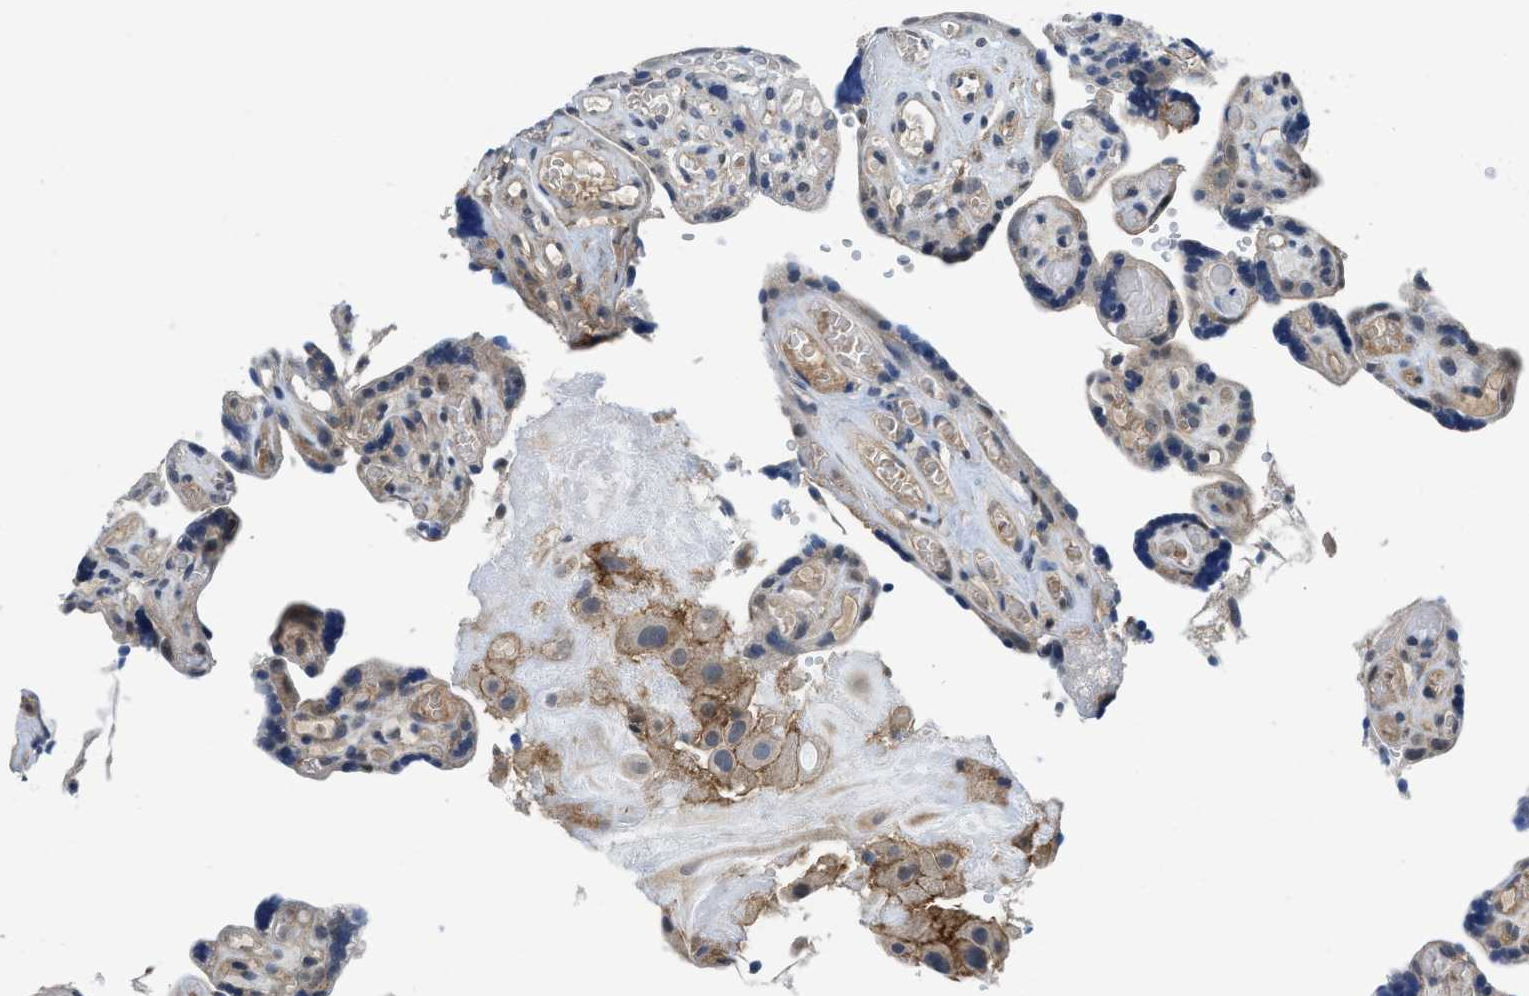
{"staining": {"intensity": "moderate", "quantity": "<25%", "location": "cytoplasmic/membranous"}, "tissue": "placenta", "cell_type": "Decidual cells", "image_type": "normal", "snomed": [{"axis": "morphology", "description": "Normal tissue, NOS"}, {"axis": "topography", "description": "Placenta"}], "caption": "High-magnification brightfield microscopy of unremarkable placenta stained with DAB (brown) and counterstained with hematoxylin (blue). decidual cells exhibit moderate cytoplasmic/membranous expression is present in approximately<25% of cells.", "gene": "PANX1", "patient": {"sex": "female", "age": 30}}